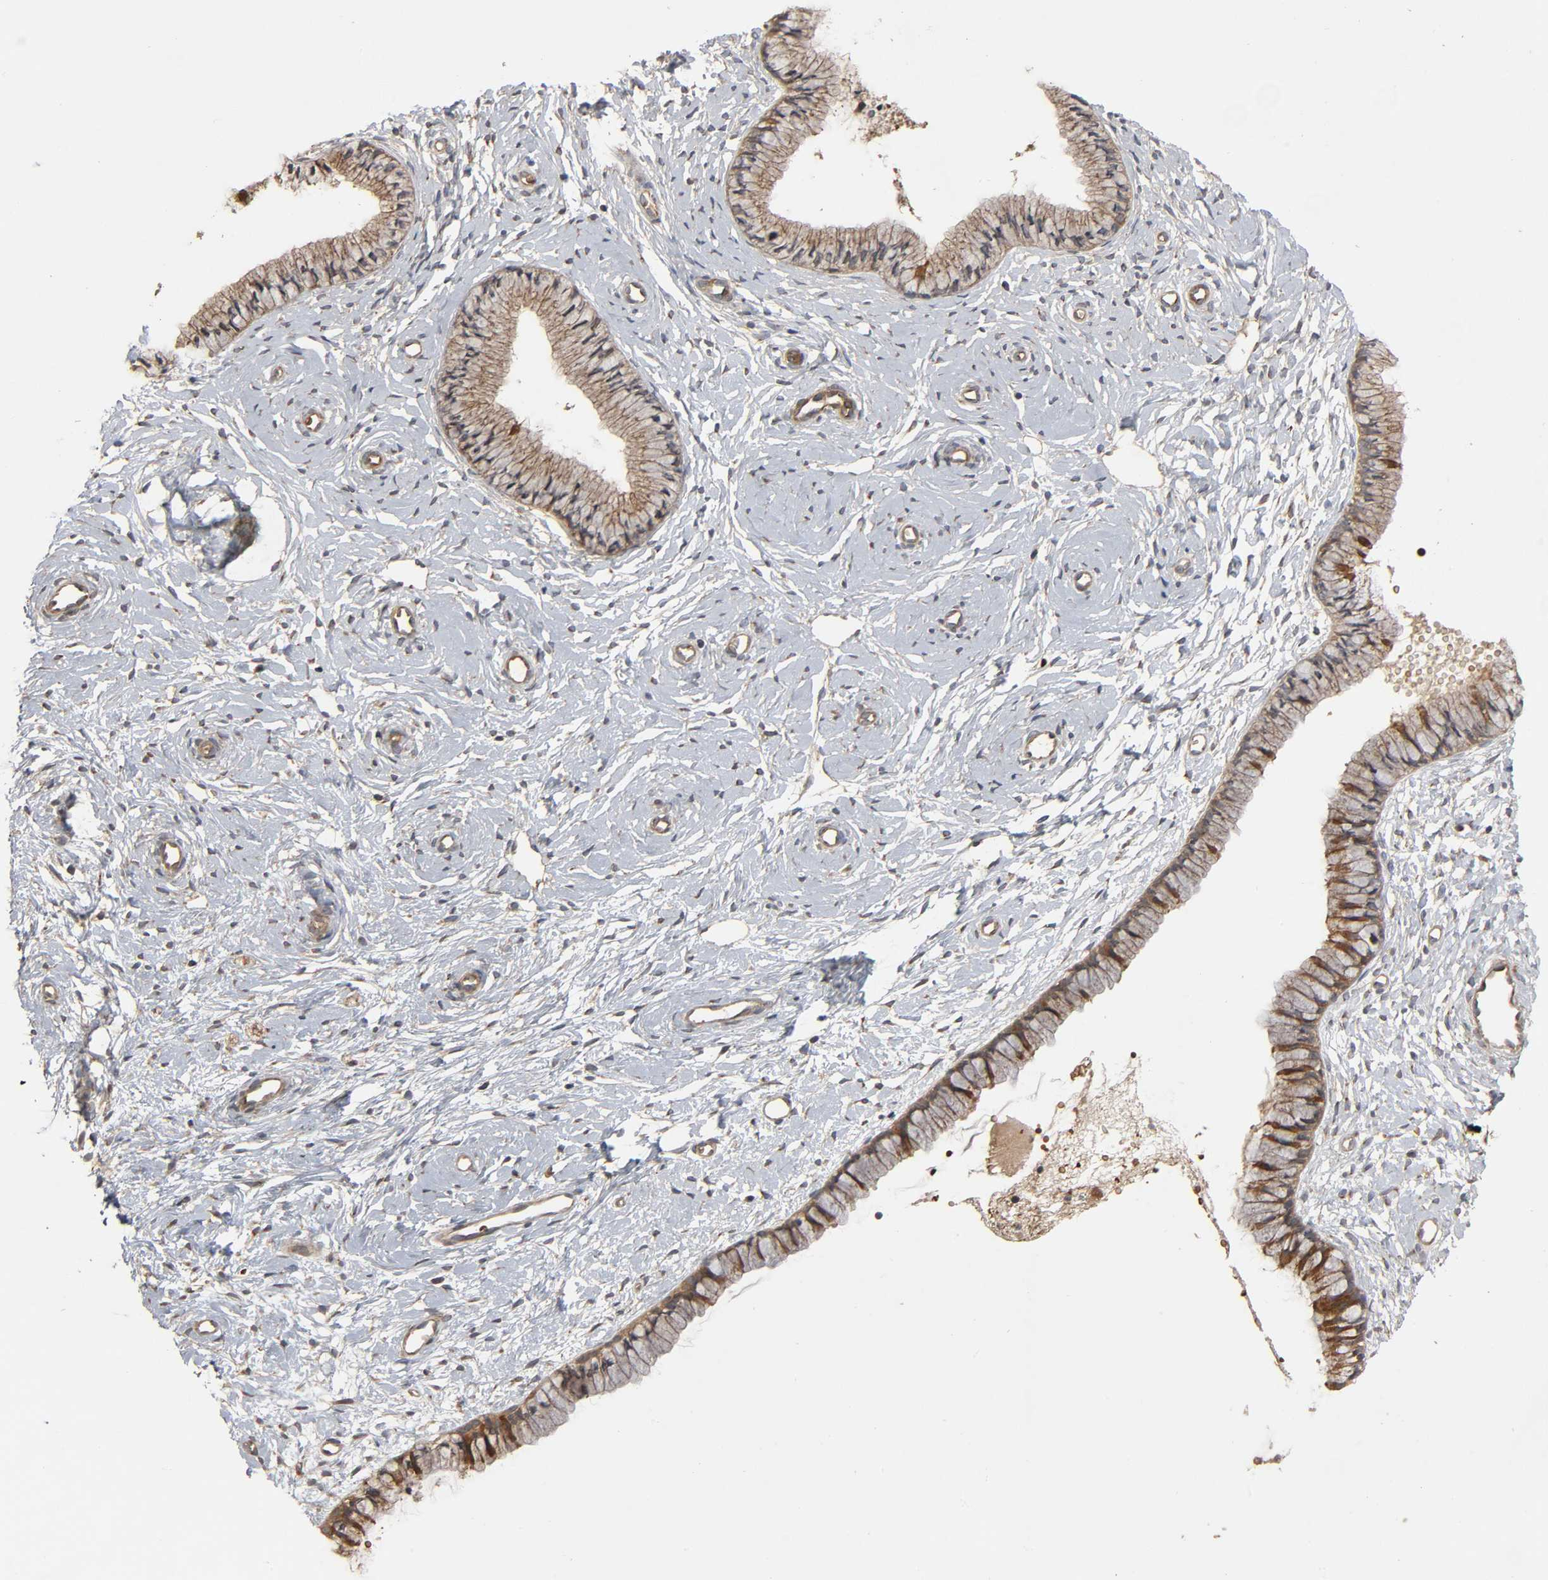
{"staining": {"intensity": "weak", "quantity": ">75%", "location": "cytoplasmic/membranous"}, "tissue": "cervix", "cell_type": "Glandular cells", "image_type": "normal", "snomed": [{"axis": "morphology", "description": "Normal tissue, NOS"}, {"axis": "topography", "description": "Cervix"}], "caption": "A low amount of weak cytoplasmic/membranous positivity is identified in about >75% of glandular cells in normal cervix. The protein of interest is stained brown, and the nuclei are stained in blue (DAB (3,3'-diaminobenzidine) IHC with brightfield microscopy, high magnification).", "gene": "SGSM1", "patient": {"sex": "female", "age": 46}}